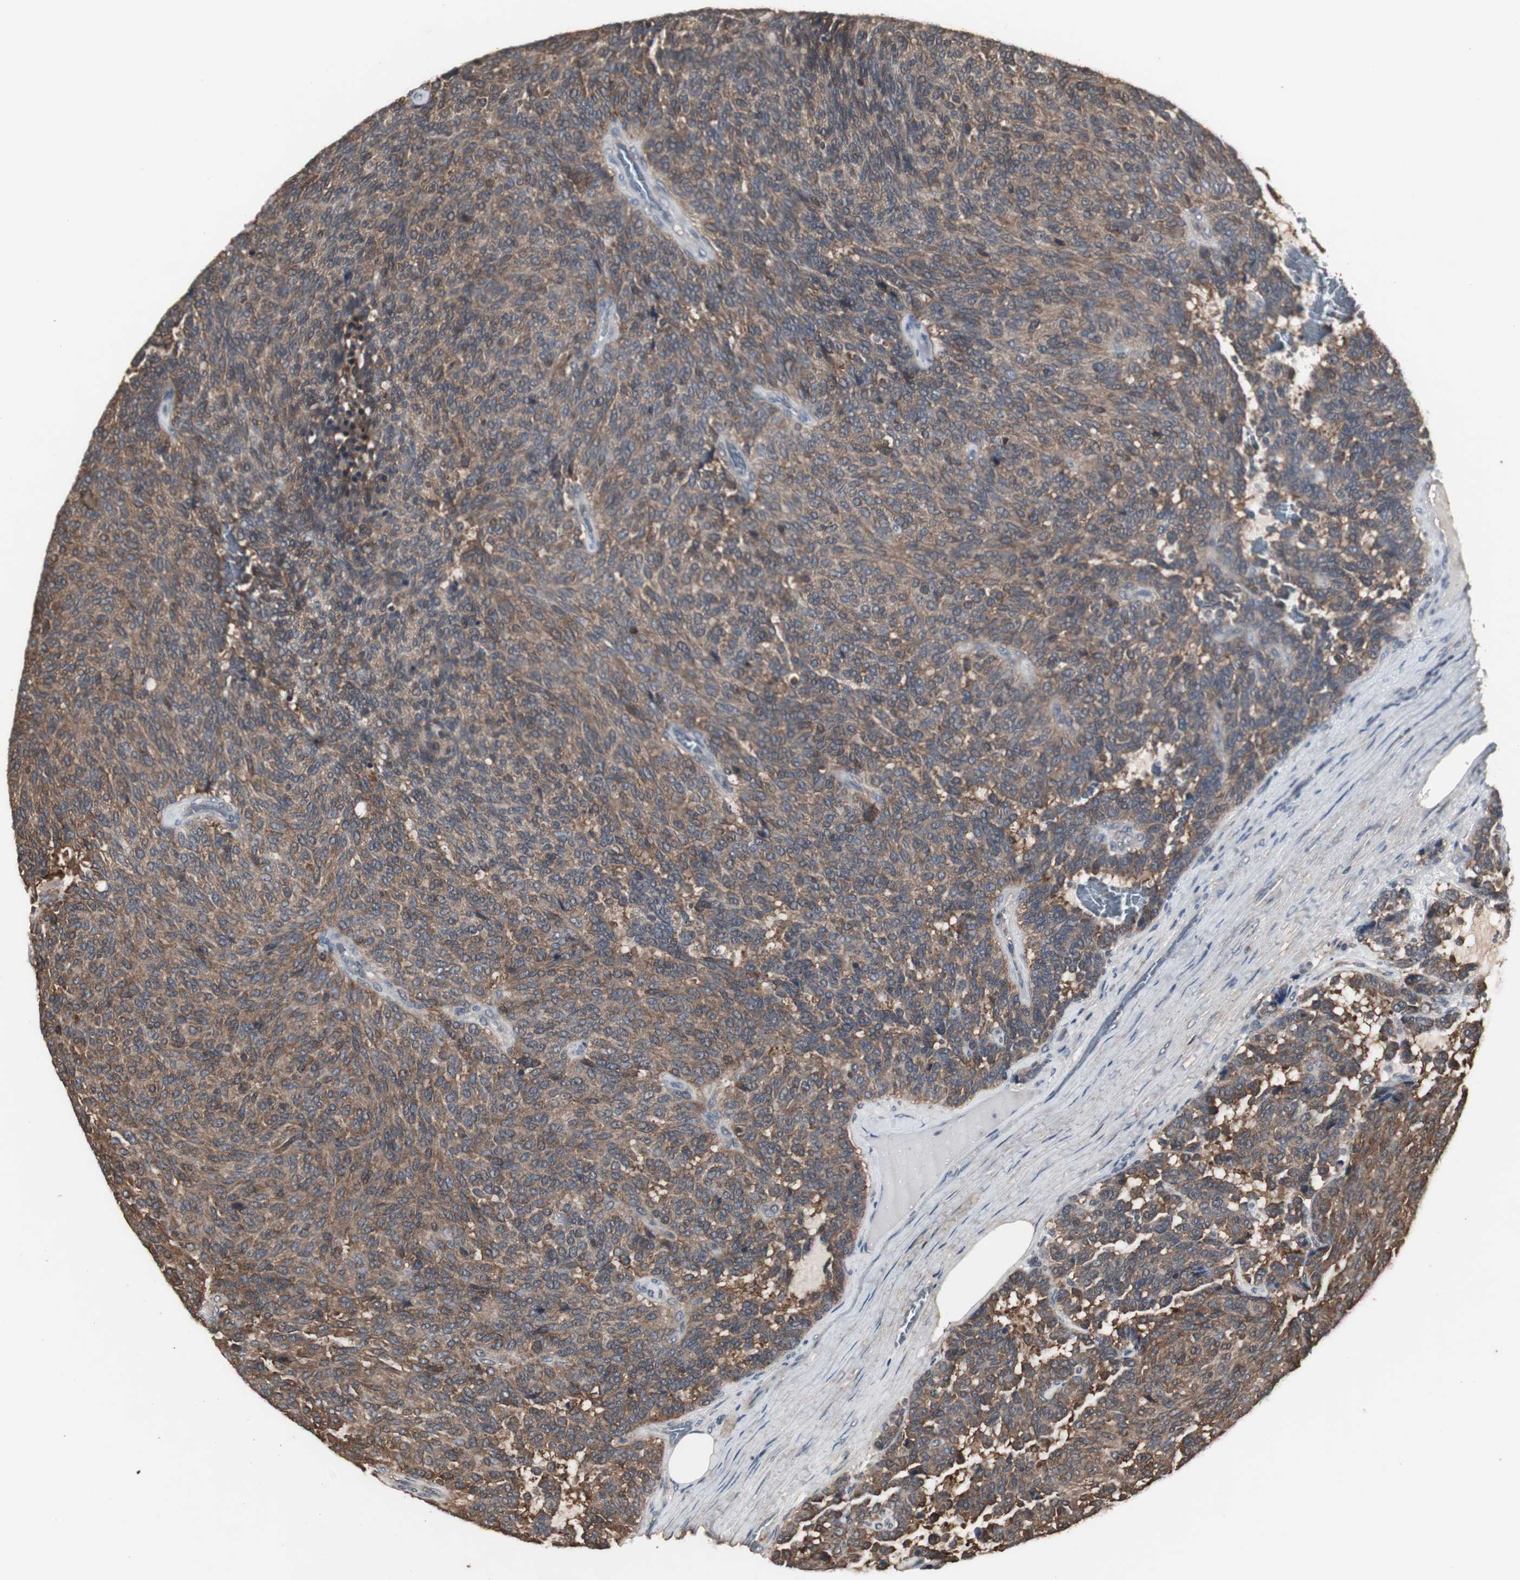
{"staining": {"intensity": "moderate", "quantity": ">75%", "location": "cytoplasmic/membranous"}, "tissue": "carcinoid", "cell_type": "Tumor cells", "image_type": "cancer", "snomed": [{"axis": "morphology", "description": "Carcinoid, malignant, NOS"}, {"axis": "topography", "description": "Pancreas"}], "caption": "Protein expression analysis of human malignant carcinoid reveals moderate cytoplasmic/membranous expression in approximately >75% of tumor cells.", "gene": "HPRT1", "patient": {"sex": "female", "age": 54}}